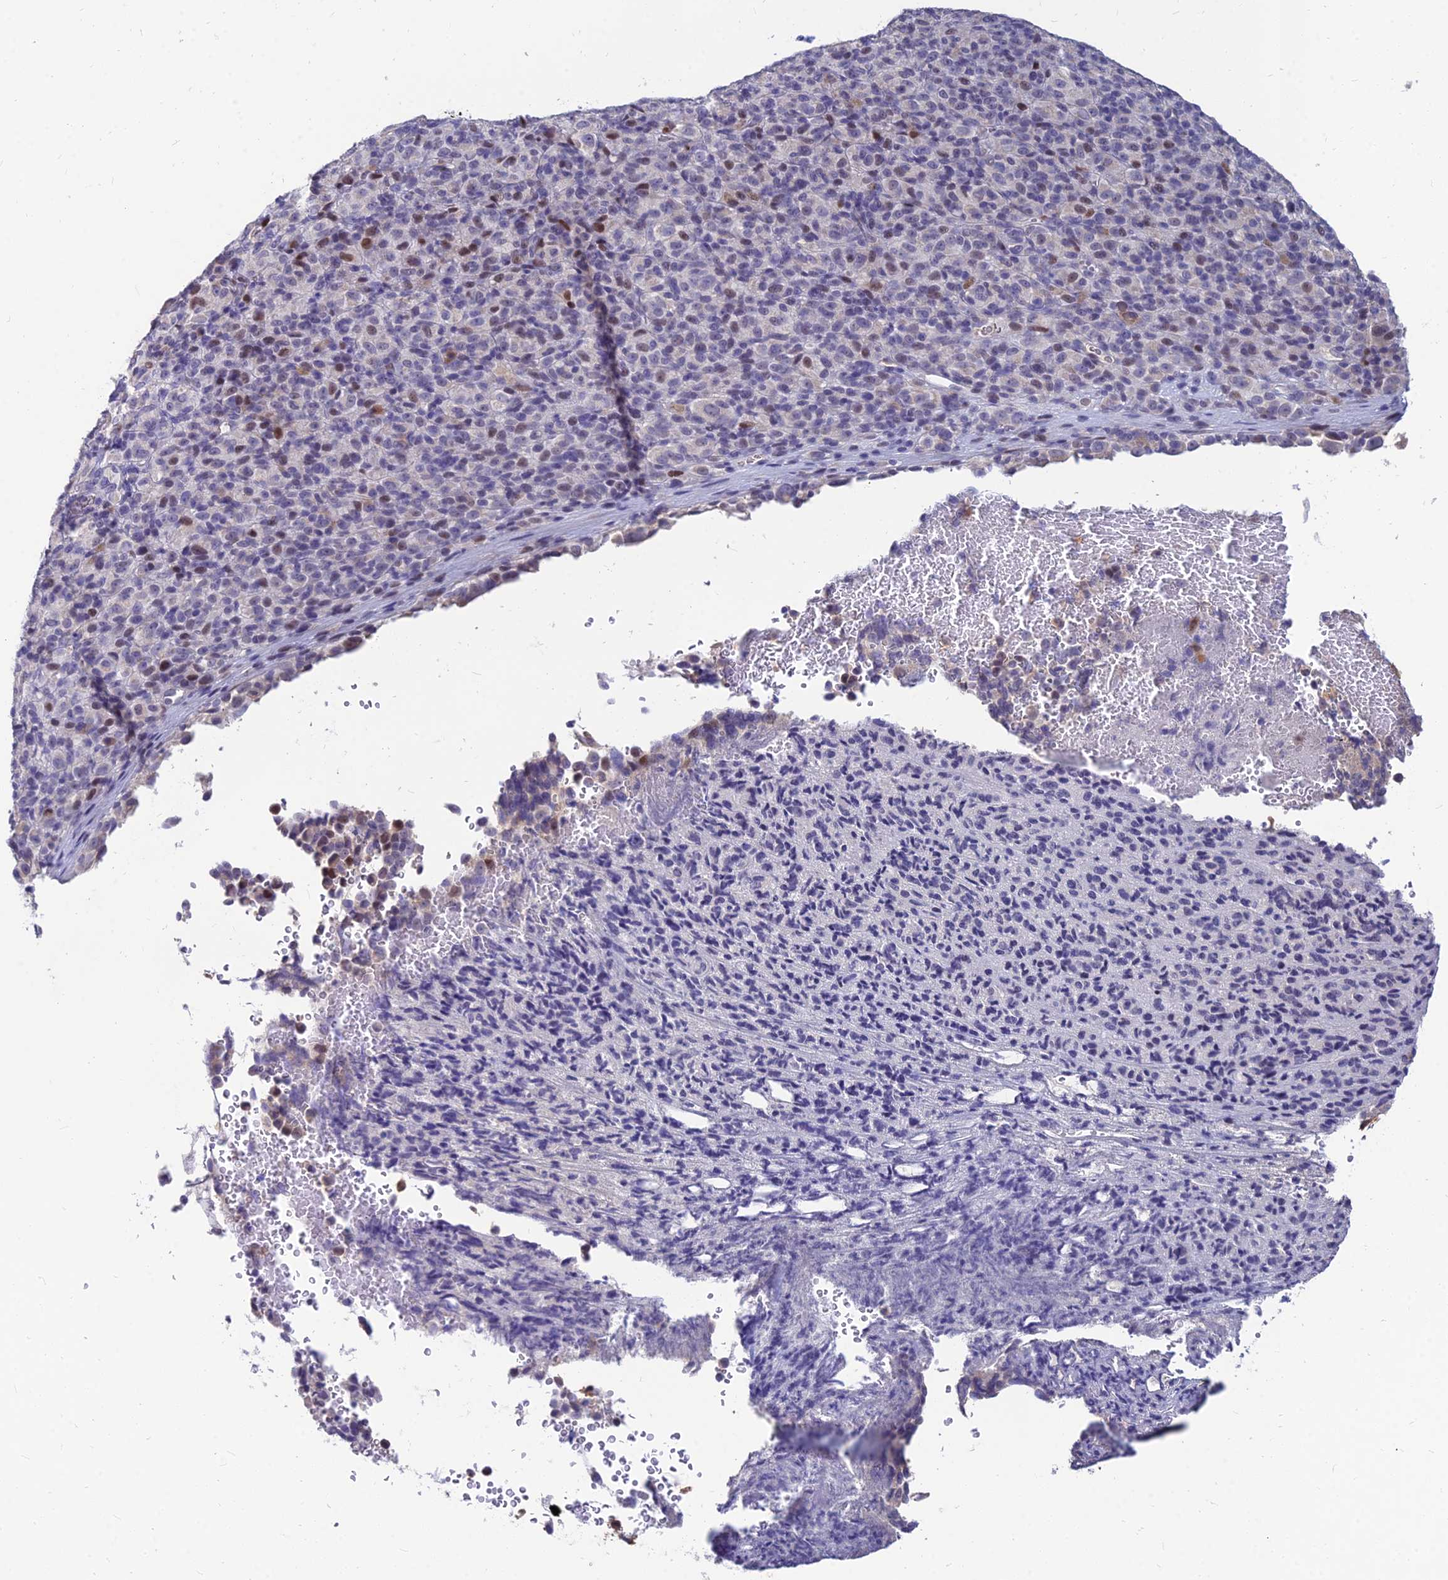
{"staining": {"intensity": "moderate", "quantity": "<25%", "location": "nuclear"}, "tissue": "melanoma", "cell_type": "Tumor cells", "image_type": "cancer", "snomed": [{"axis": "morphology", "description": "Malignant melanoma, Metastatic site"}, {"axis": "topography", "description": "Brain"}], "caption": "Malignant melanoma (metastatic site) stained for a protein displays moderate nuclear positivity in tumor cells. The staining is performed using DAB (3,3'-diaminobenzidine) brown chromogen to label protein expression. The nuclei are counter-stained blue using hematoxylin.", "gene": "GOLGA6D", "patient": {"sex": "female", "age": 56}}